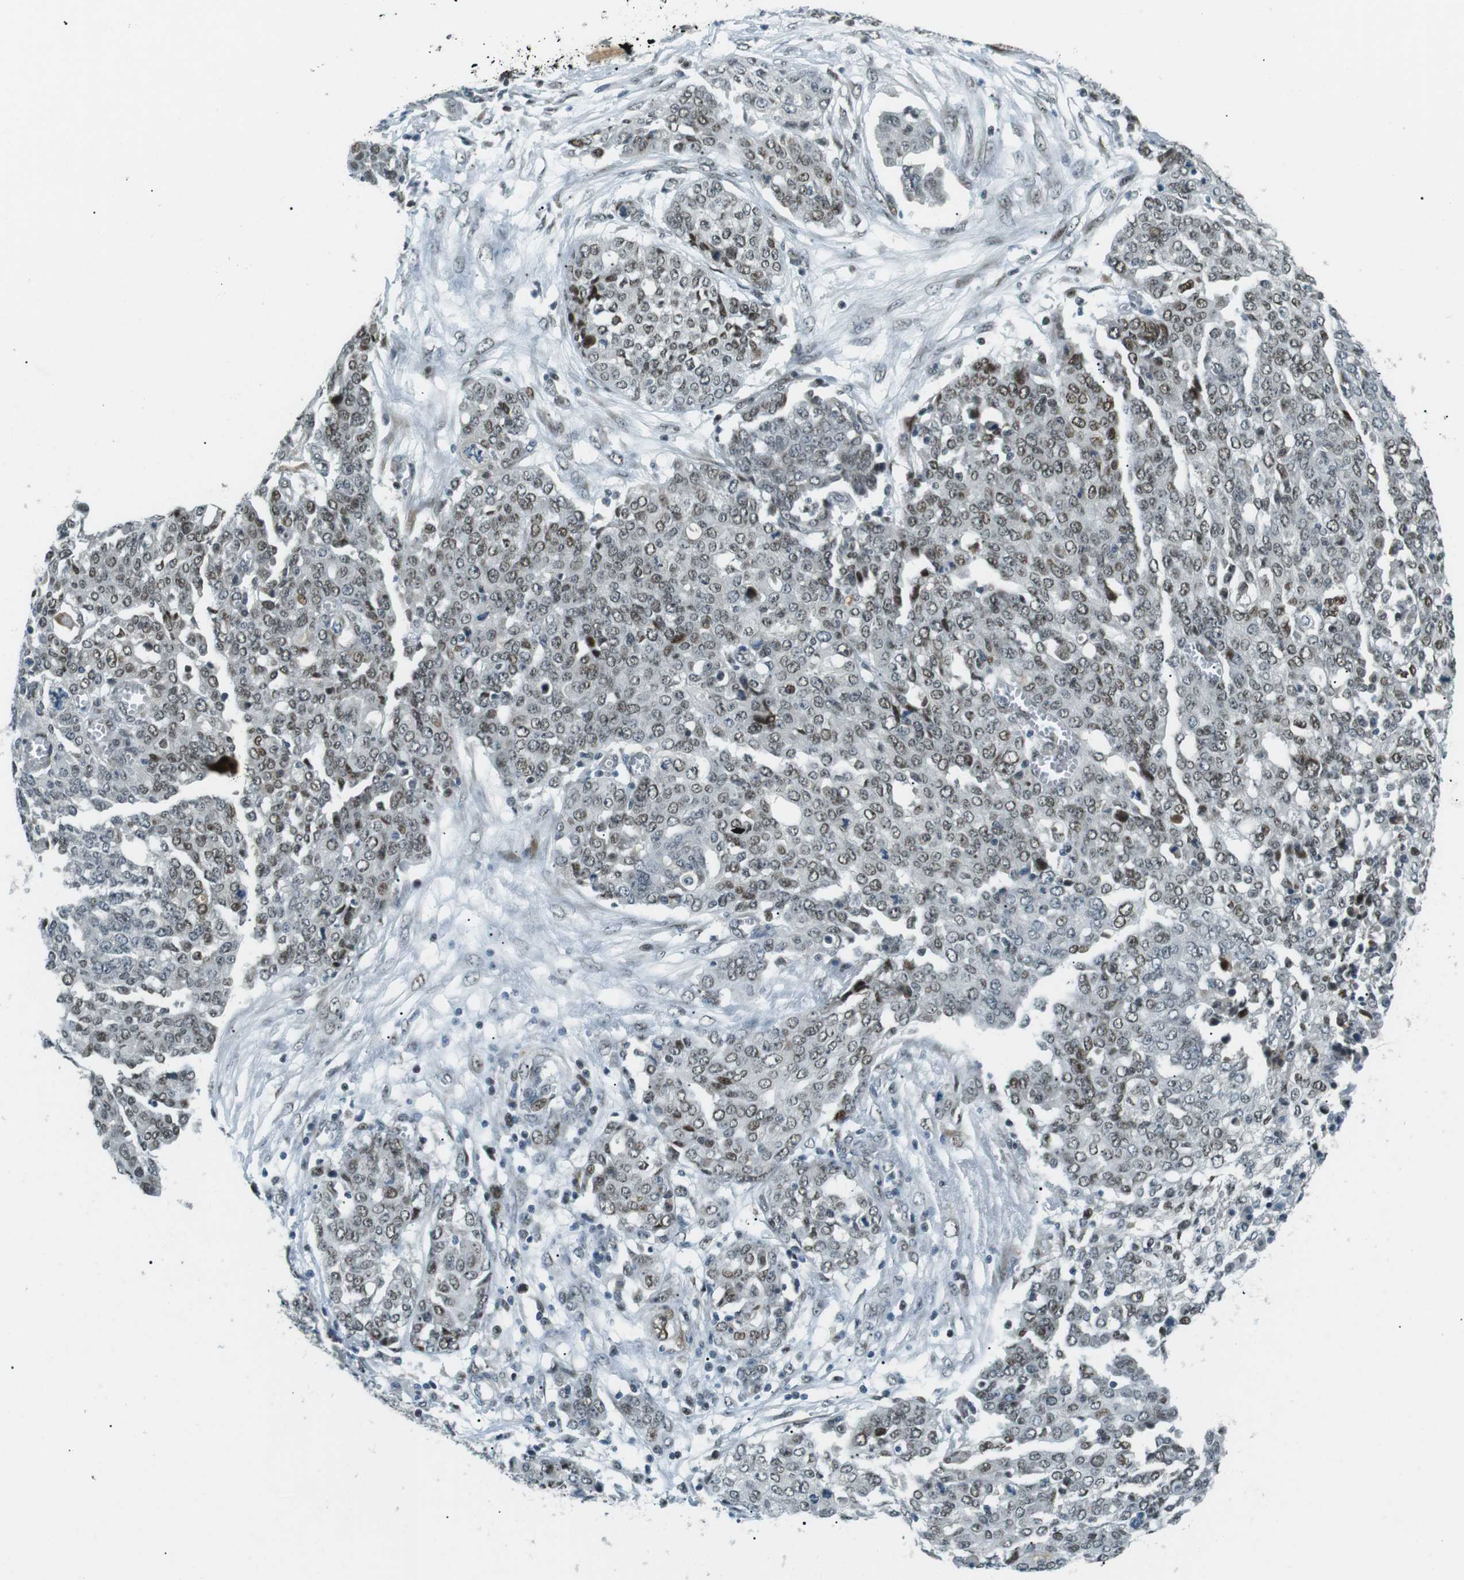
{"staining": {"intensity": "weak", "quantity": "25%-75%", "location": "nuclear"}, "tissue": "ovarian cancer", "cell_type": "Tumor cells", "image_type": "cancer", "snomed": [{"axis": "morphology", "description": "Cystadenocarcinoma, serous, NOS"}, {"axis": "topography", "description": "Soft tissue"}, {"axis": "topography", "description": "Ovary"}], "caption": "There is low levels of weak nuclear staining in tumor cells of ovarian serous cystadenocarcinoma, as demonstrated by immunohistochemical staining (brown color).", "gene": "PJA1", "patient": {"sex": "female", "age": 57}}